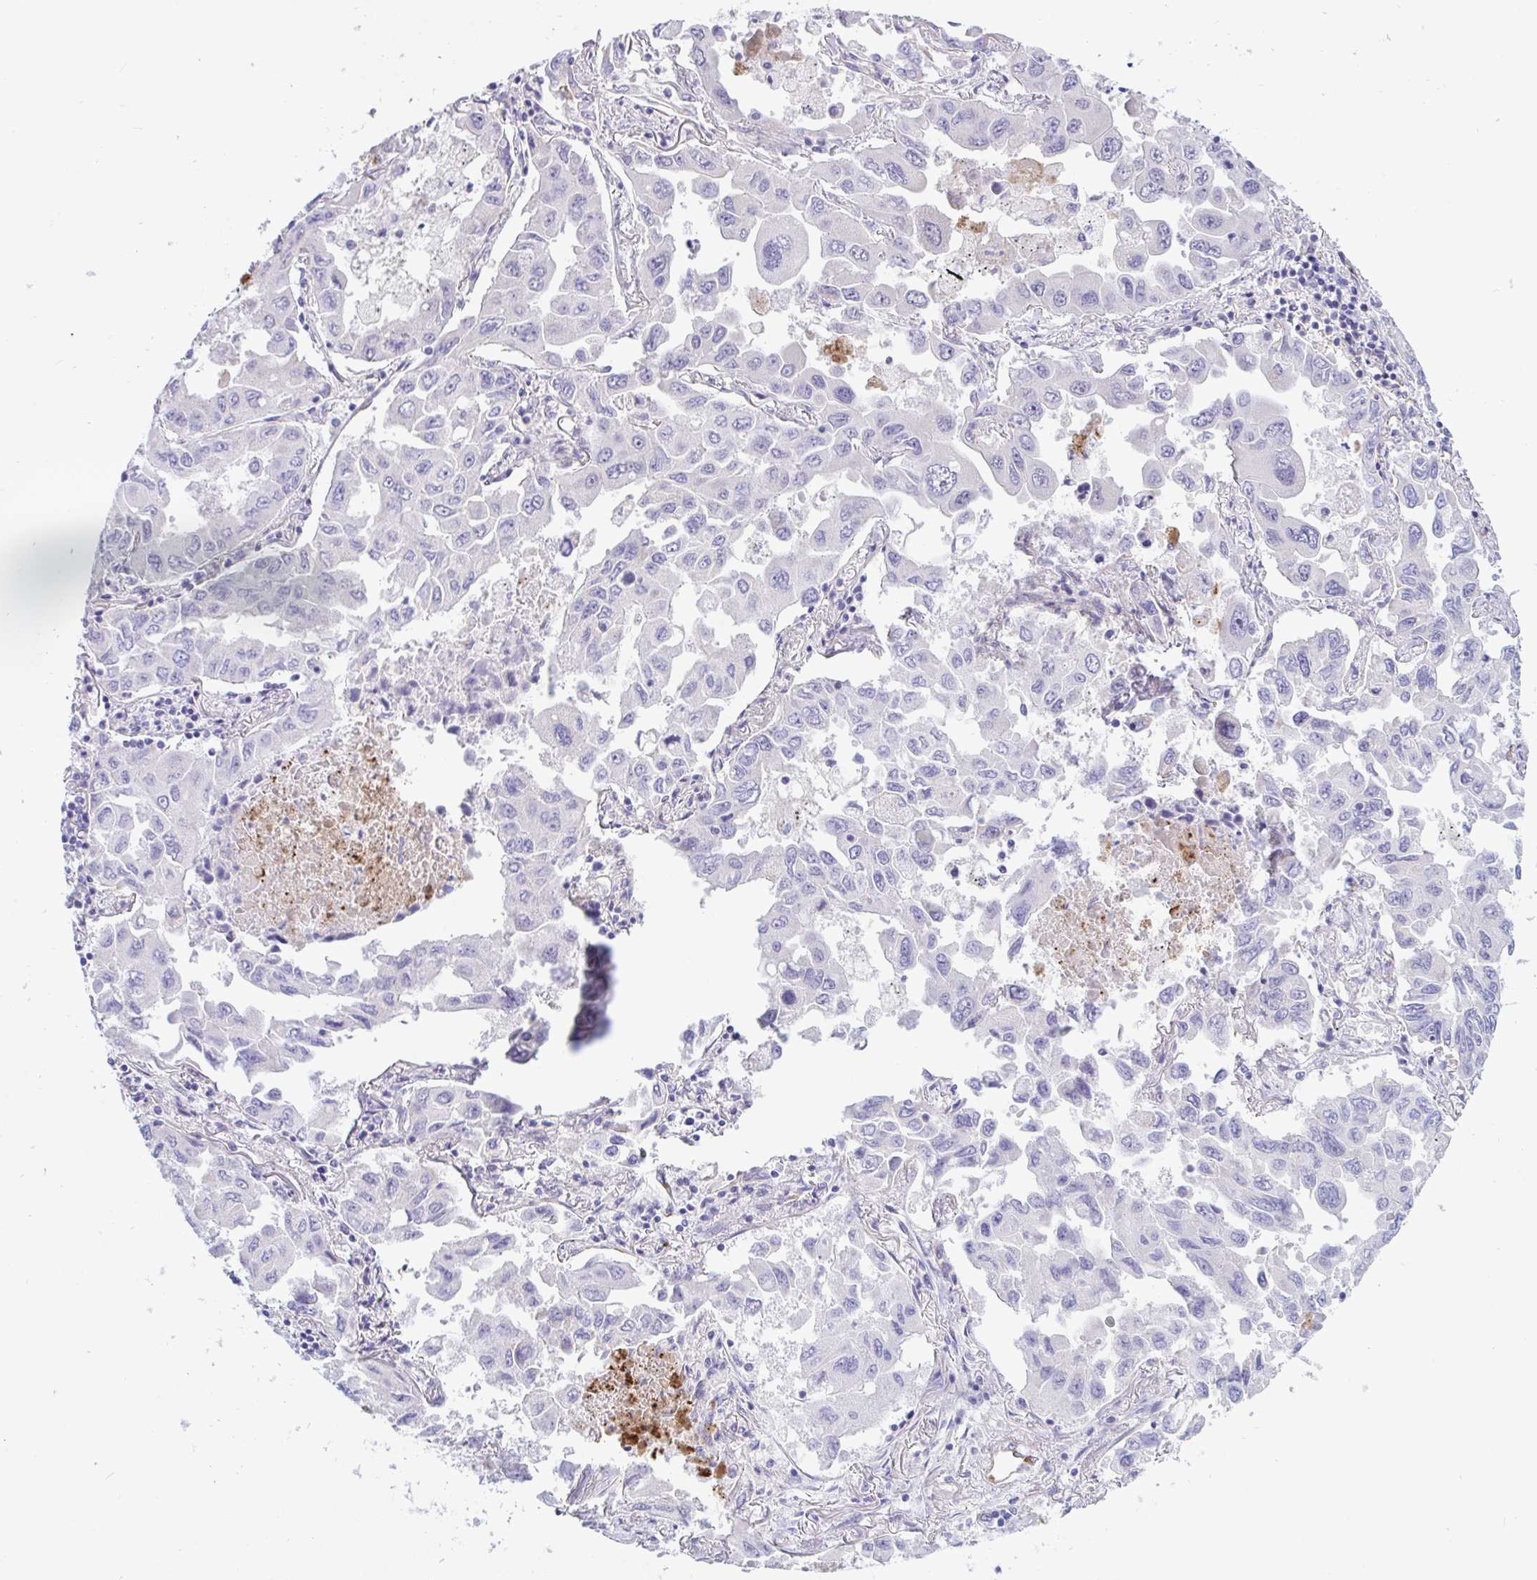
{"staining": {"intensity": "negative", "quantity": "none", "location": "none"}, "tissue": "lung cancer", "cell_type": "Tumor cells", "image_type": "cancer", "snomed": [{"axis": "morphology", "description": "Adenocarcinoma, NOS"}, {"axis": "topography", "description": "Lung"}], "caption": "A high-resolution image shows immunohistochemistry (IHC) staining of adenocarcinoma (lung), which reveals no significant positivity in tumor cells.", "gene": "IL37", "patient": {"sex": "male", "age": 64}}